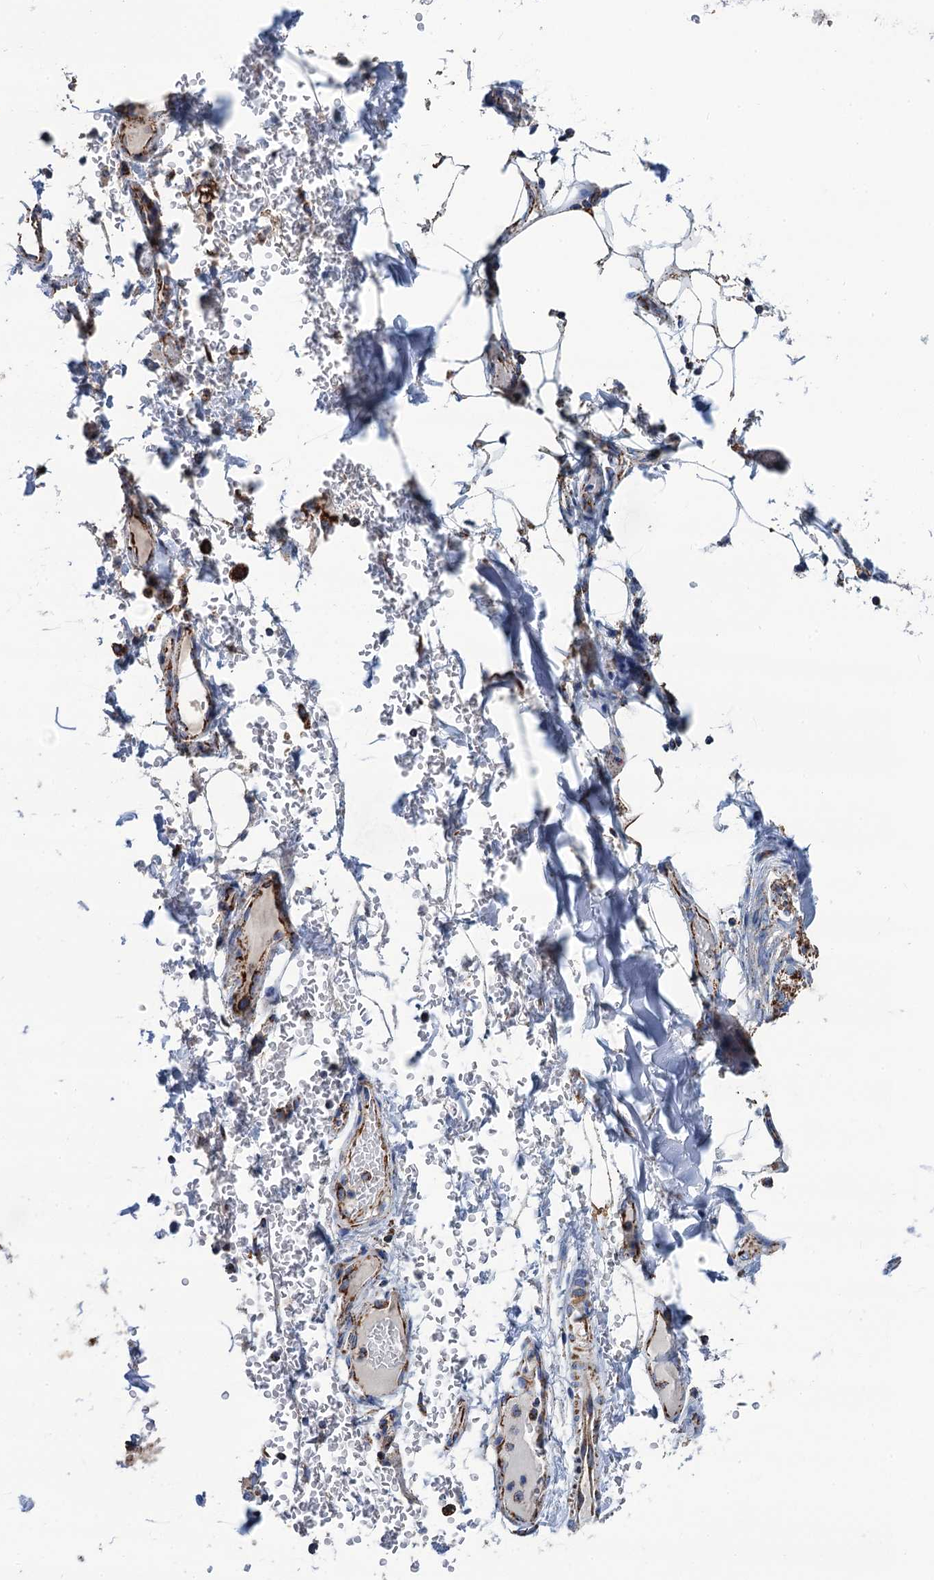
{"staining": {"intensity": "negative", "quantity": "none", "location": "none"}, "tissue": "adipose tissue", "cell_type": "Adipocytes", "image_type": "normal", "snomed": [{"axis": "morphology", "description": "Normal tissue, NOS"}, {"axis": "topography", "description": "Lymph node"}, {"axis": "topography", "description": "Cartilage tissue"}, {"axis": "topography", "description": "Bronchus"}], "caption": "The histopathology image displays no staining of adipocytes in normal adipose tissue. (DAB (3,3'-diaminobenzidine) immunohistochemistry with hematoxylin counter stain).", "gene": "IVD", "patient": {"sex": "male", "age": 63}}